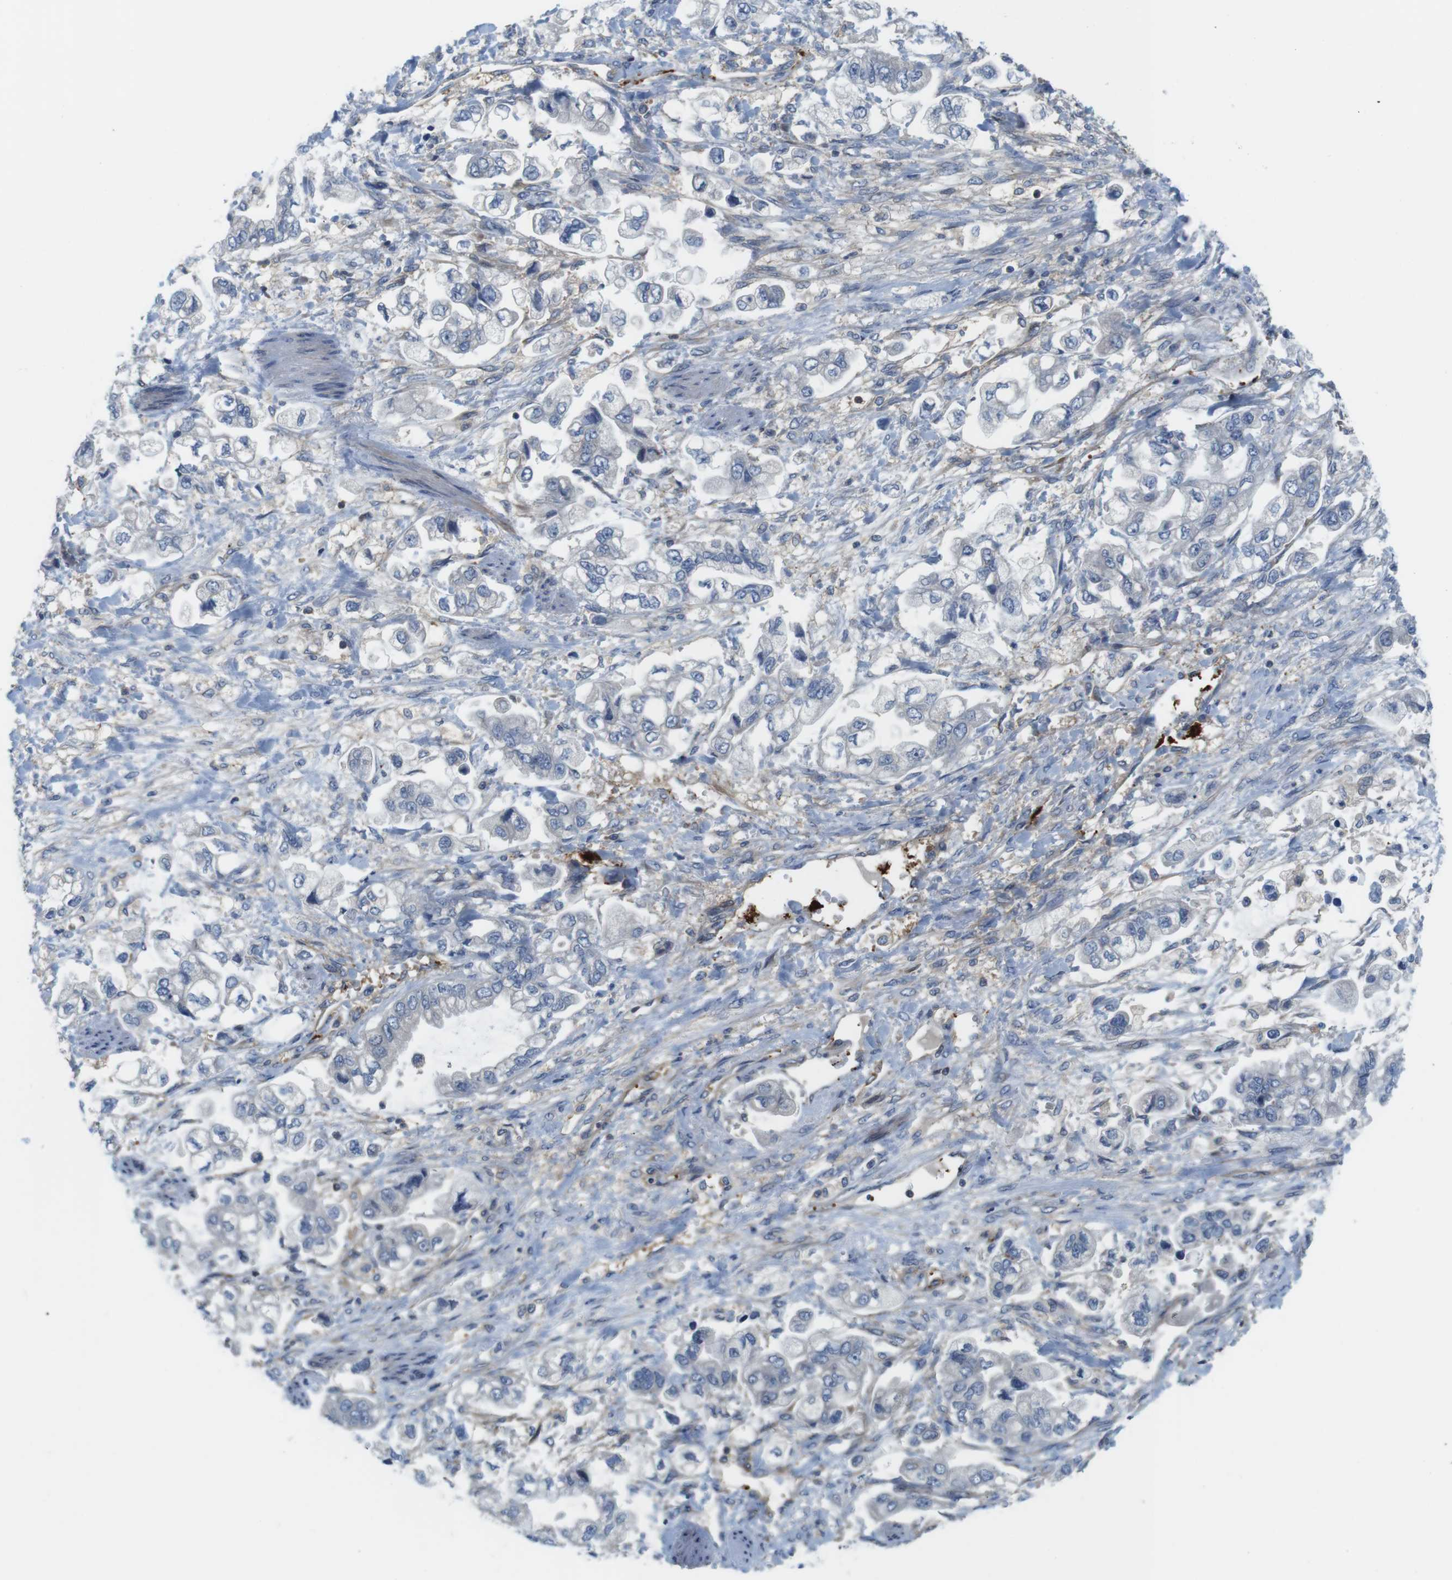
{"staining": {"intensity": "negative", "quantity": "none", "location": "none"}, "tissue": "stomach cancer", "cell_type": "Tumor cells", "image_type": "cancer", "snomed": [{"axis": "morphology", "description": "Normal tissue, NOS"}, {"axis": "morphology", "description": "Adenocarcinoma, NOS"}, {"axis": "topography", "description": "Stomach"}], "caption": "This is a histopathology image of IHC staining of stomach adenocarcinoma, which shows no staining in tumor cells.", "gene": "HERPUD2", "patient": {"sex": "male", "age": 62}}